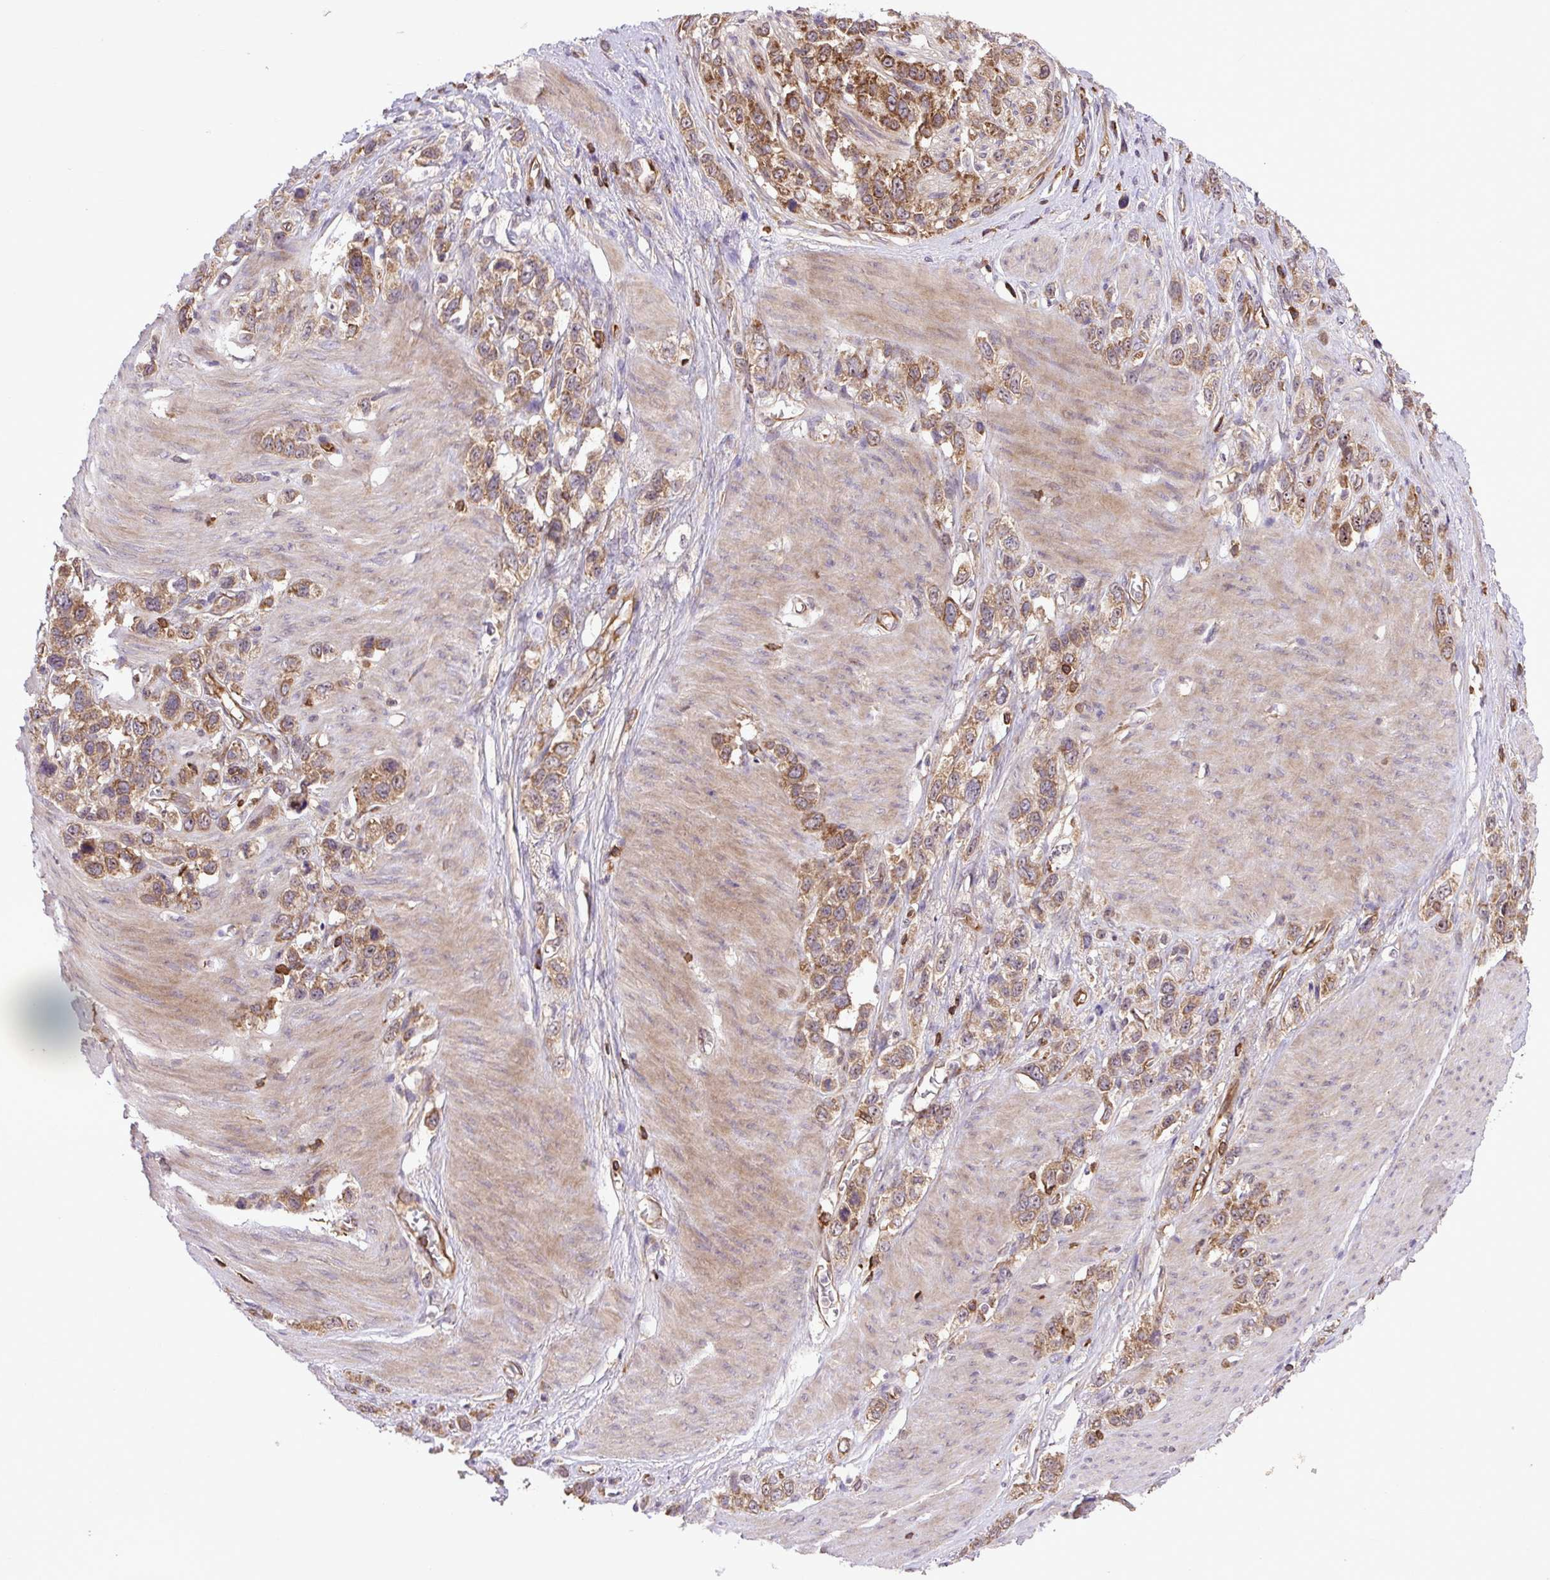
{"staining": {"intensity": "moderate", "quantity": ">75%", "location": "cytoplasmic/membranous,nuclear"}, "tissue": "stomach cancer", "cell_type": "Tumor cells", "image_type": "cancer", "snomed": [{"axis": "morphology", "description": "Adenocarcinoma, NOS"}, {"axis": "topography", "description": "Stomach"}], "caption": "About >75% of tumor cells in human adenocarcinoma (stomach) reveal moderate cytoplasmic/membranous and nuclear protein positivity as visualized by brown immunohistochemical staining.", "gene": "PLCG1", "patient": {"sex": "female", "age": 65}}